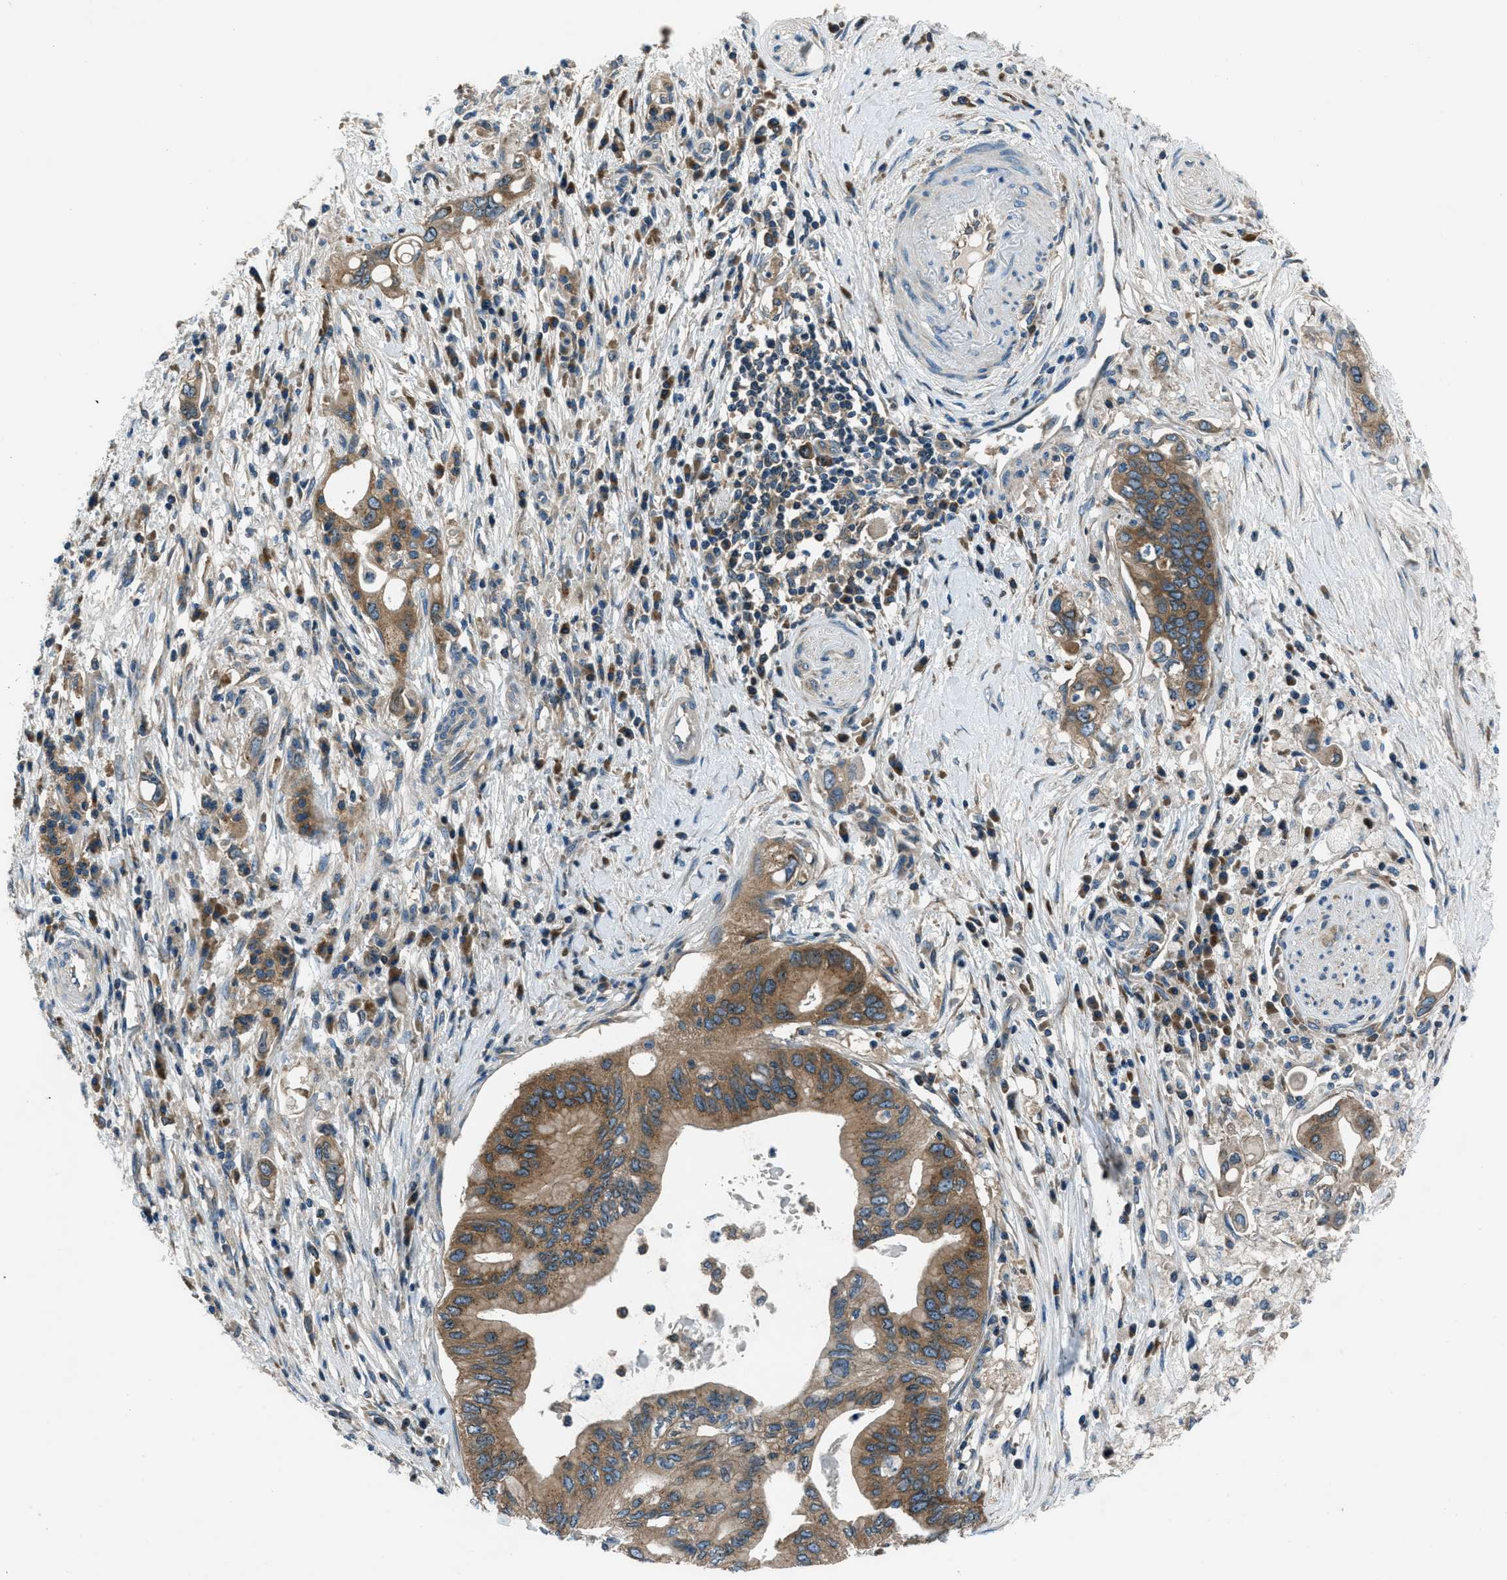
{"staining": {"intensity": "moderate", "quantity": ">75%", "location": "cytoplasmic/membranous"}, "tissue": "pancreatic cancer", "cell_type": "Tumor cells", "image_type": "cancer", "snomed": [{"axis": "morphology", "description": "Adenocarcinoma, NOS"}, {"axis": "topography", "description": "Pancreas"}], "caption": "Pancreatic cancer (adenocarcinoma) stained for a protein exhibits moderate cytoplasmic/membranous positivity in tumor cells. Using DAB (3,3'-diaminobenzidine) (brown) and hematoxylin (blue) stains, captured at high magnification using brightfield microscopy.", "gene": "ARFGAP2", "patient": {"sex": "female", "age": 73}}